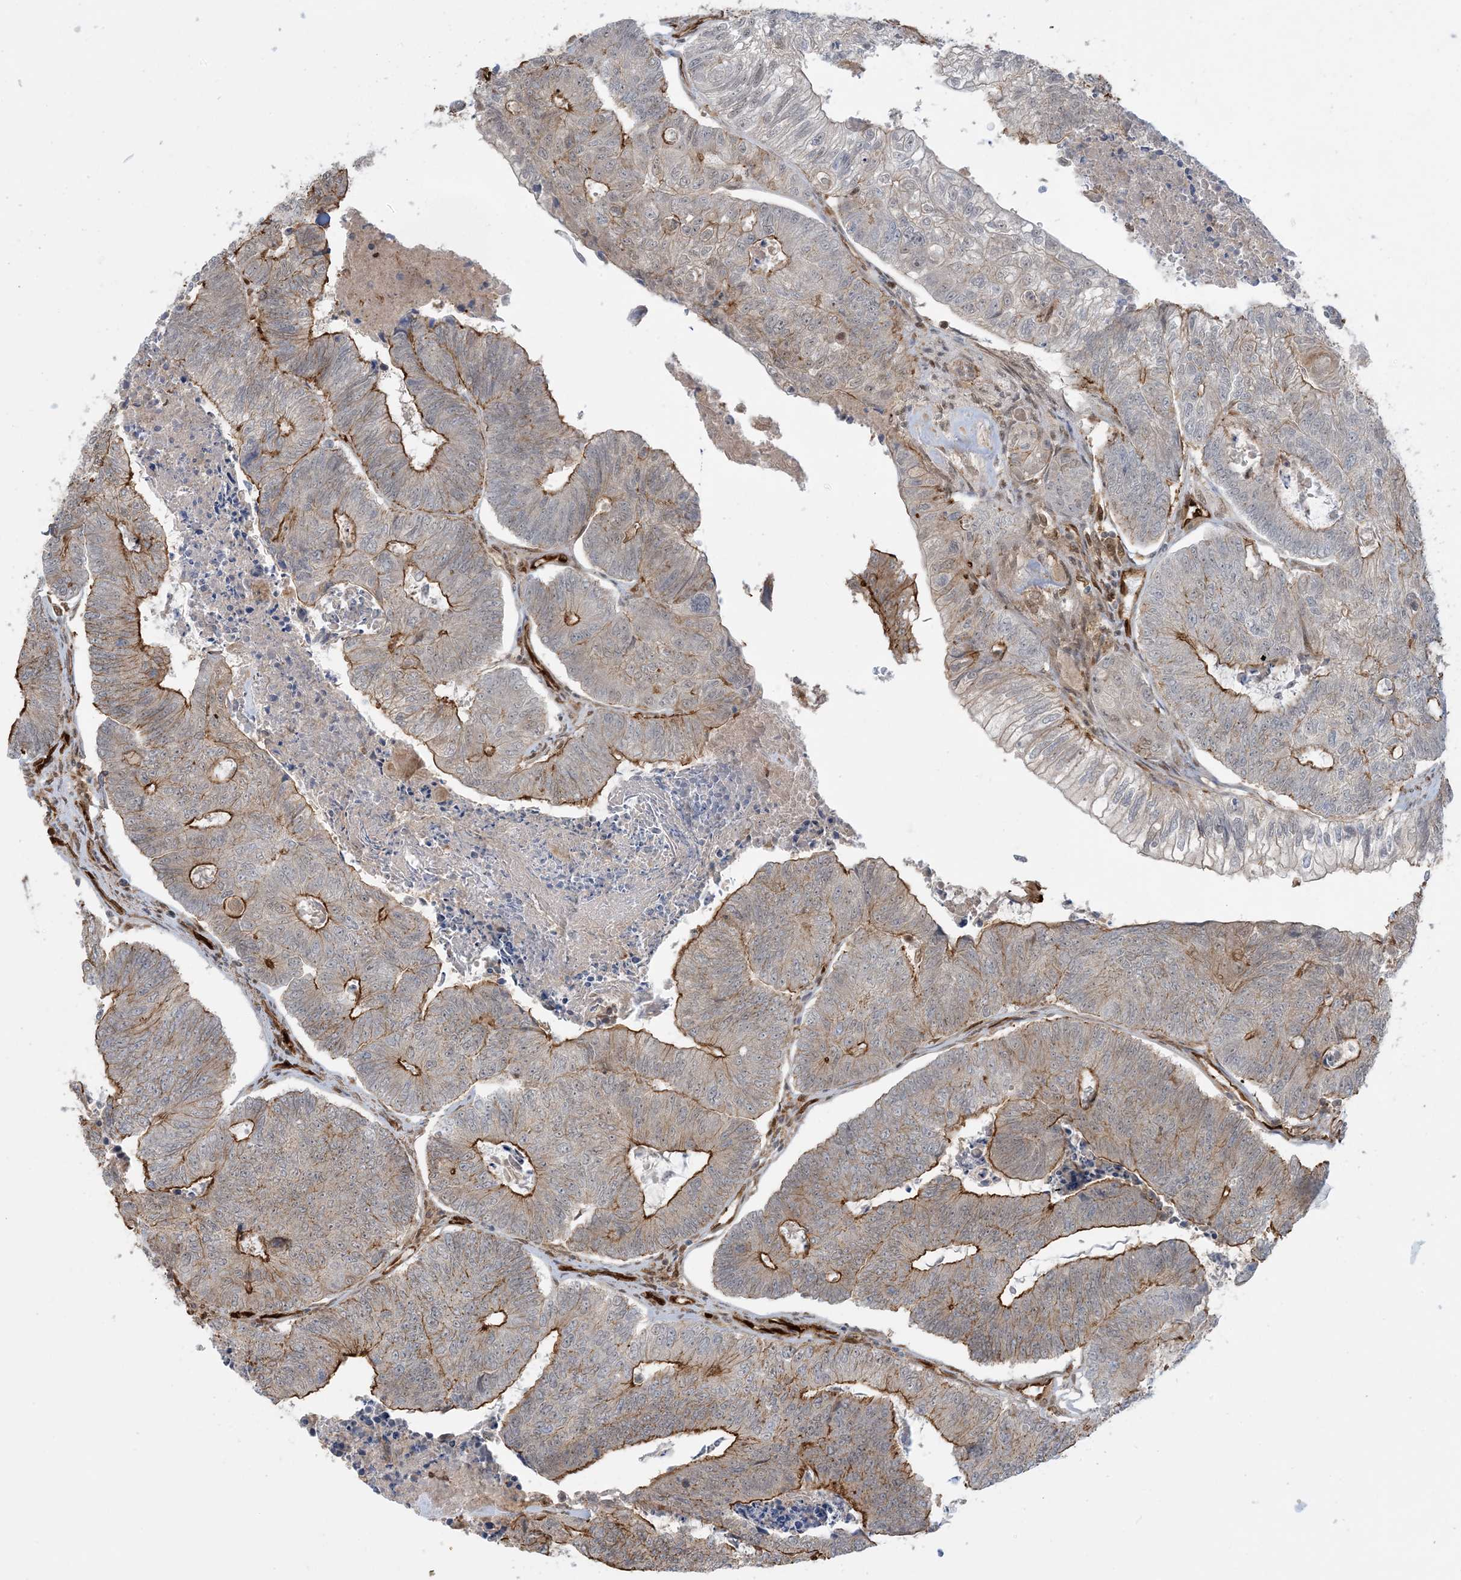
{"staining": {"intensity": "strong", "quantity": "25%-75%", "location": "cytoplasmic/membranous"}, "tissue": "colorectal cancer", "cell_type": "Tumor cells", "image_type": "cancer", "snomed": [{"axis": "morphology", "description": "Adenocarcinoma, NOS"}, {"axis": "topography", "description": "Colon"}], "caption": "DAB (3,3'-diaminobenzidine) immunohistochemical staining of colorectal cancer (adenocarcinoma) reveals strong cytoplasmic/membranous protein positivity in approximately 25%-75% of tumor cells.", "gene": "PPM1F", "patient": {"sex": "female", "age": 67}}